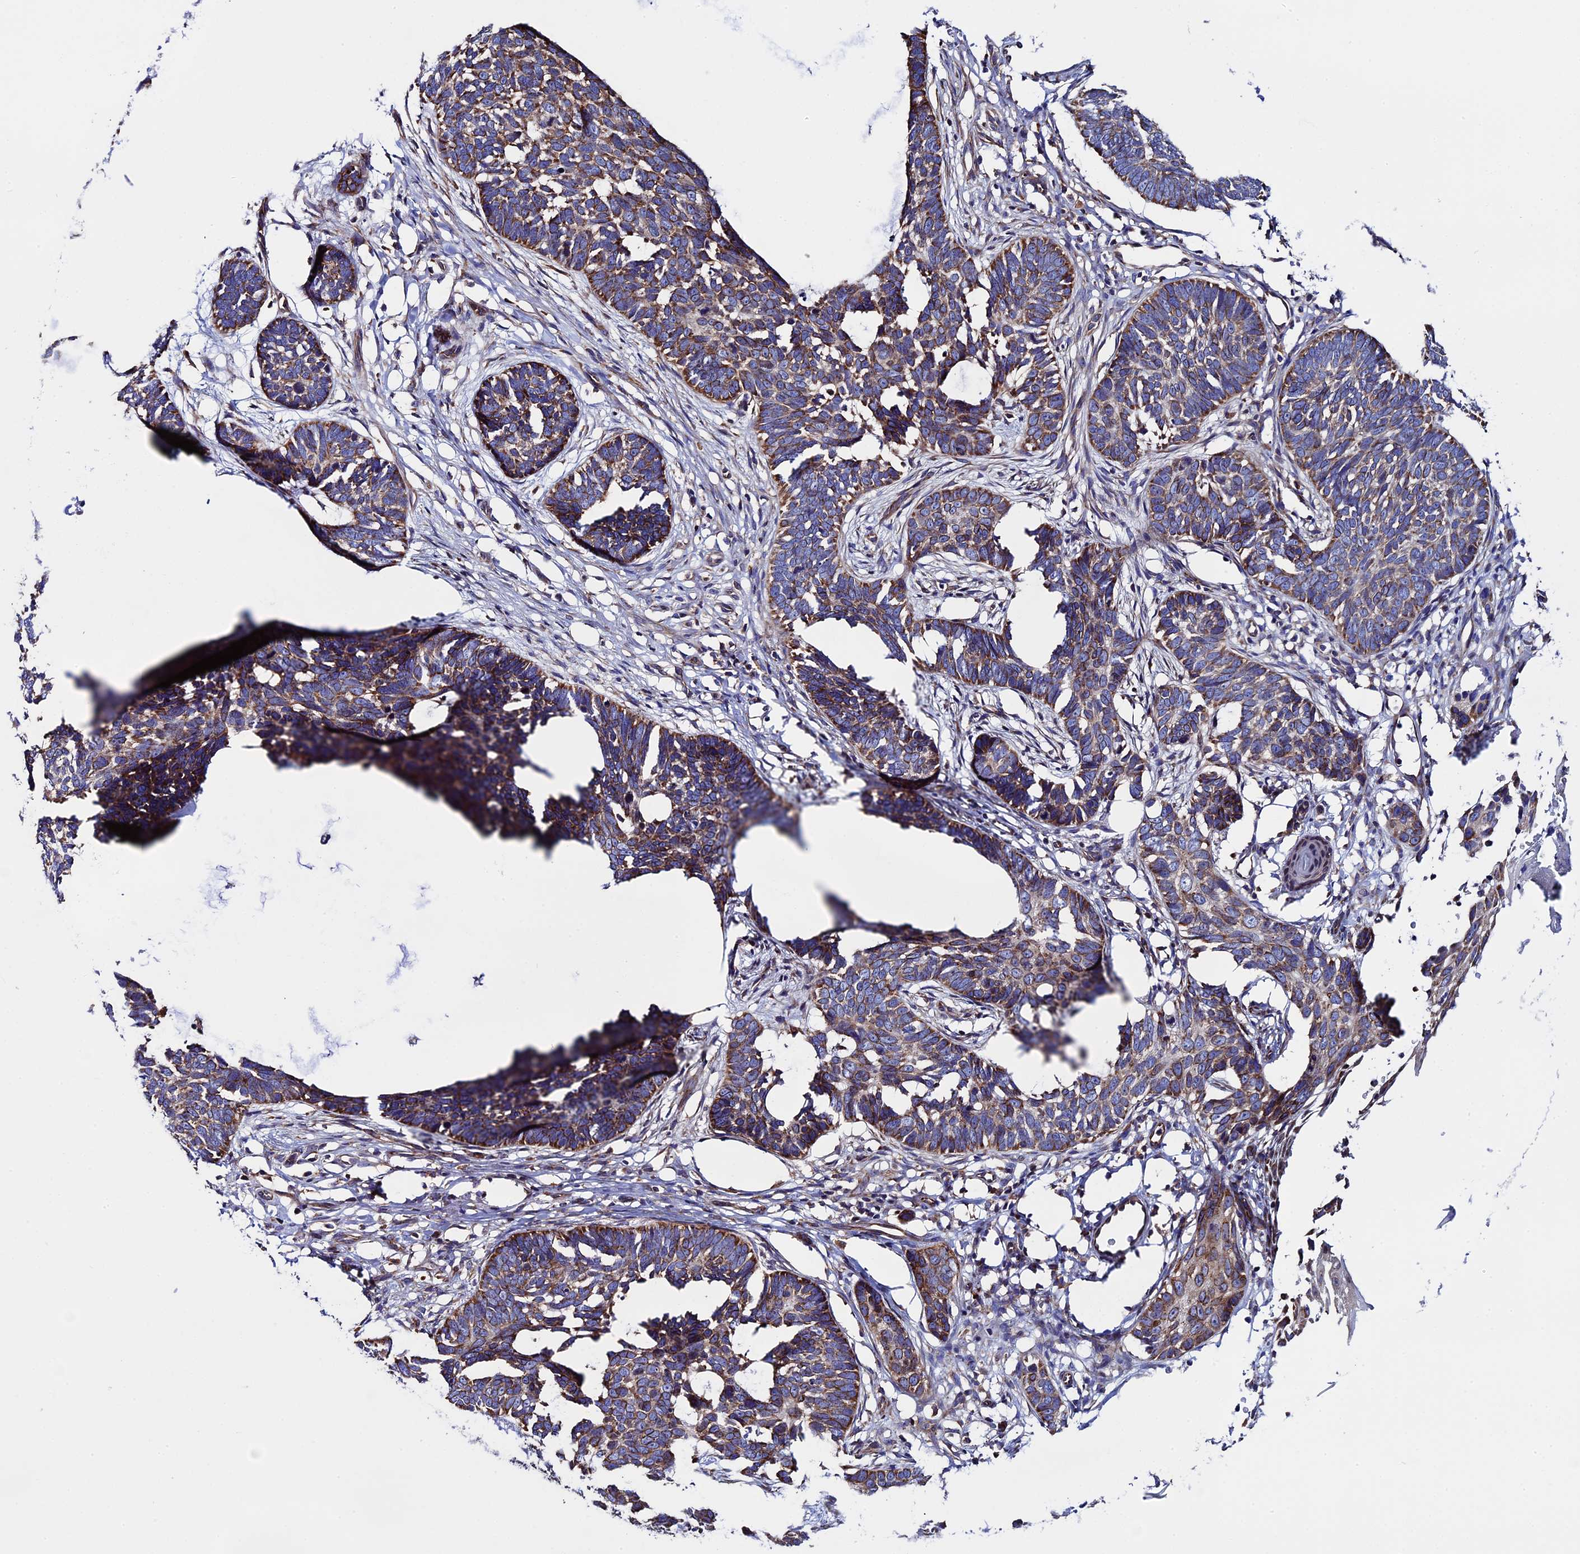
{"staining": {"intensity": "moderate", "quantity": ">75%", "location": "cytoplasmic/membranous"}, "tissue": "skin cancer", "cell_type": "Tumor cells", "image_type": "cancer", "snomed": [{"axis": "morphology", "description": "Normal tissue, NOS"}, {"axis": "morphology", "description": "Basal cell carcinoma"}, {"axis": "topography", "description": "Skin"}], "caption": "IHC image of human basal cell carcinoma (skin) stained for a protein (brown), which reveals medium levels of moderate cytoplasmic/membranous staining in approximately >75% of tumor cells.", "gene": "SLC9A5", "patient": {"sex": "male", "age": 77}}